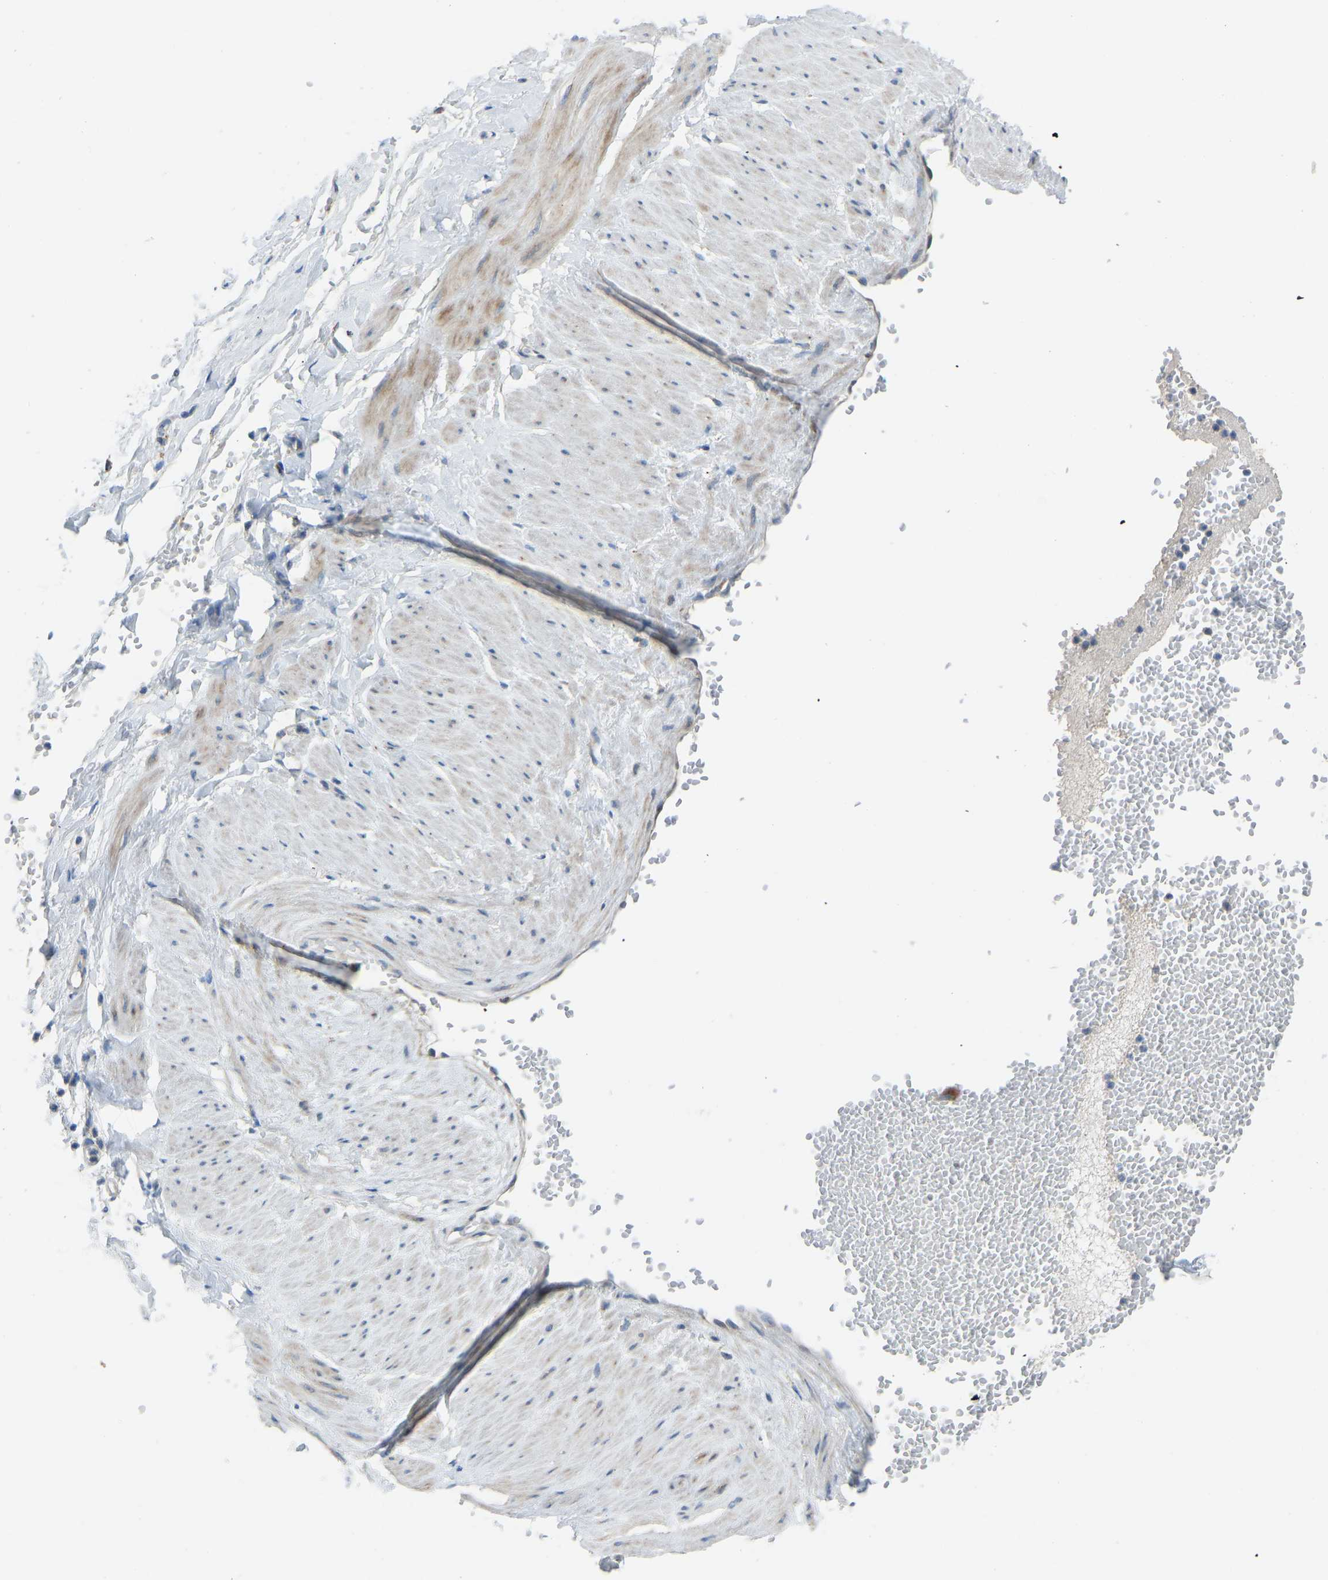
{"staining": {"intensity": "negative", "quantity": "none", "location": "none"}, "tissue": "adipose tissue", "cell_type": "Adipocytes", "image_type": "normal", "snomed": [{"axis": "morphology", "description": "Normal tissue, NOS"}, {"axis": "topography", "description": "Soft tissue"}], "caption": "Histopathology image shows no protein positivity in adipocytes of normal adipose tissue. Brightfield microscopy of immunohistochemistry (IHC) stained with DAB (brown) and hematoxylin (blue), captured at high magnification.", "gene": "SMIM20", "patient": {"sex": "male", "age": 72}}